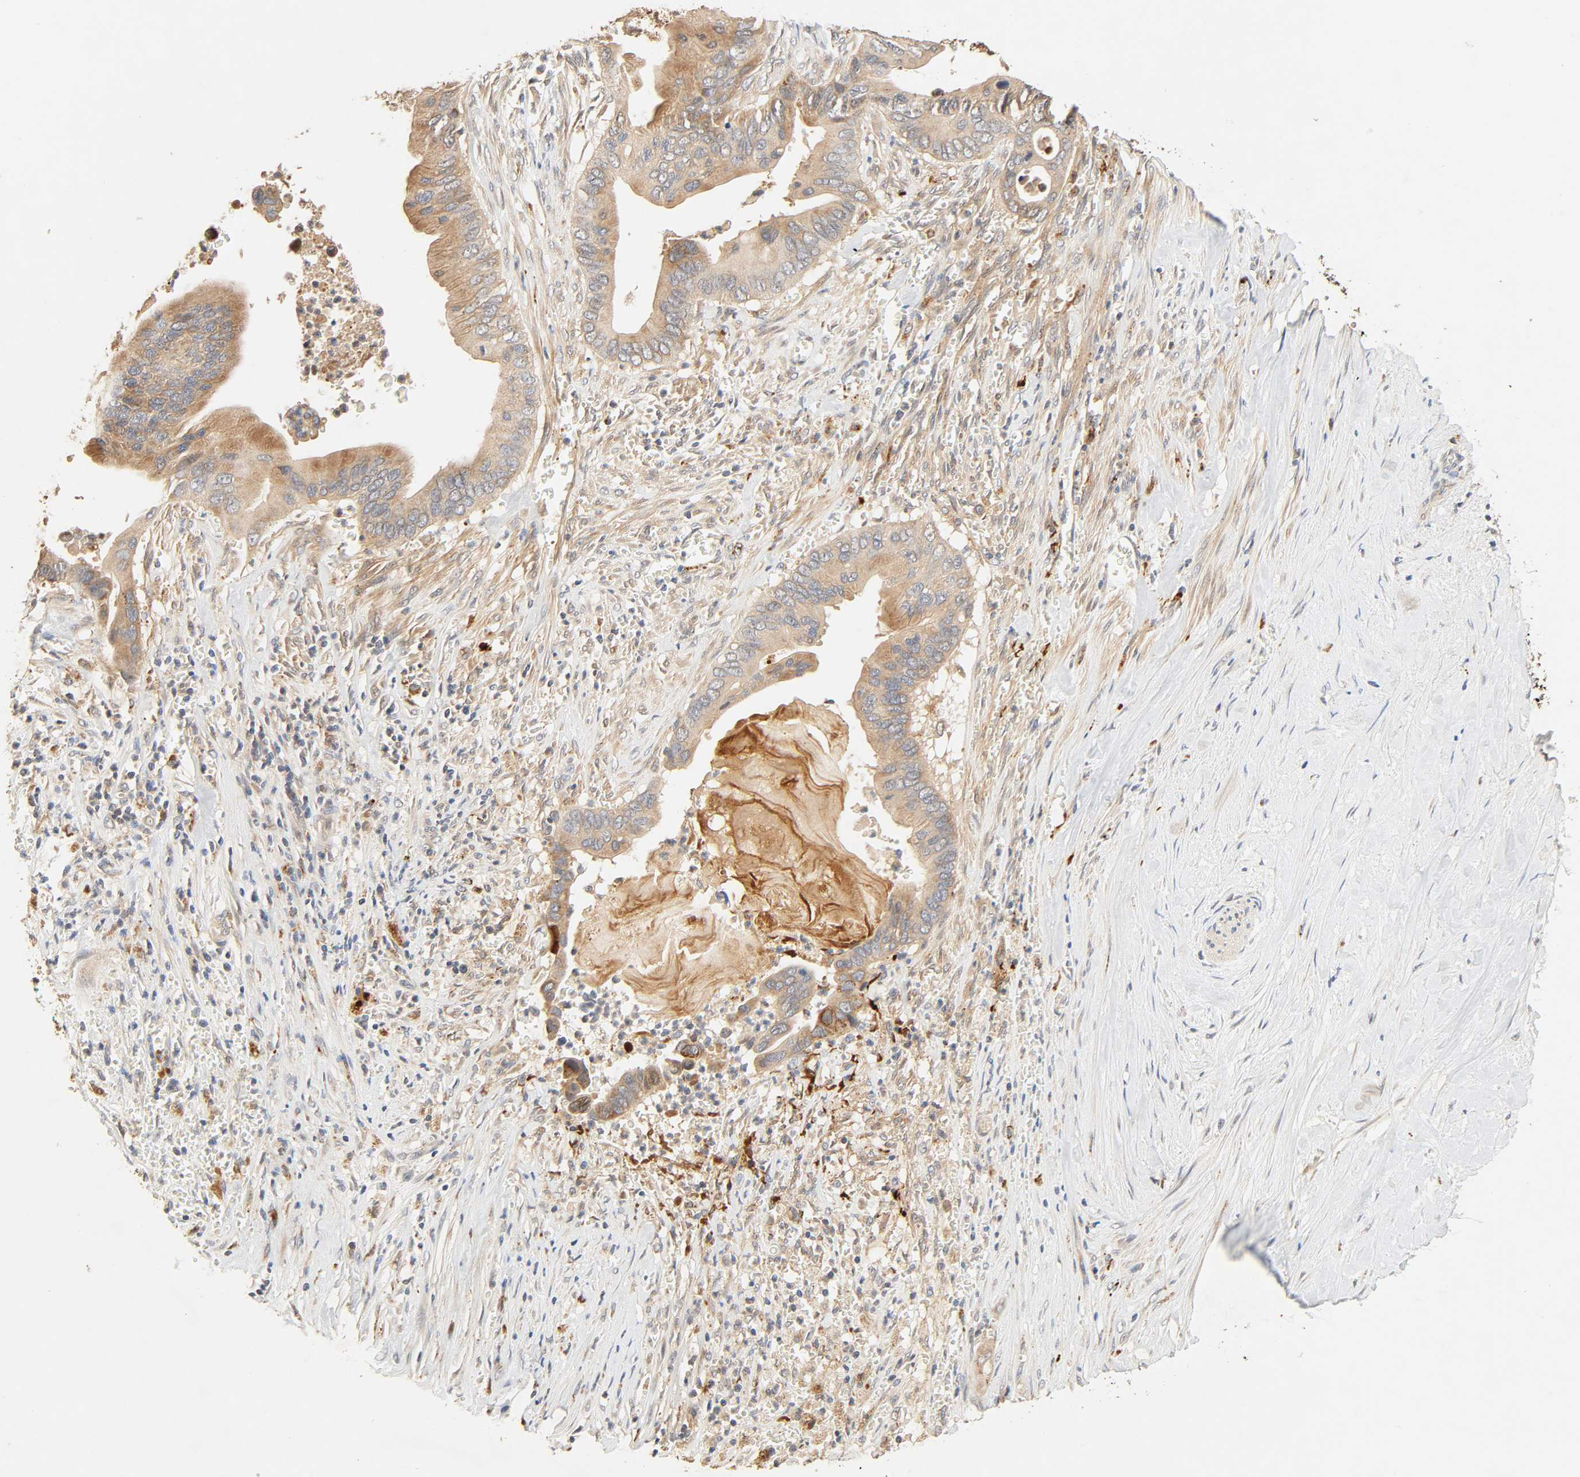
{"staining": {"intensity": "moderate", "quantity": ">75%", "location": "cytoplasmic/membranous"}, "tissue": "pancreatic cancer", "cell_type": "Tumor cells", "image_type": "cancer", "snomed": [{"axis": "morphology", "description": "Adenocarcinoma, NOS"}, {"axis": "topography", "description": "Pancreas"}], "caption": "DAB (3,3'-diaminobenzidine) immunohistochemical staining of human pancreatic adenocarcinoma demonstrates moderate cytoplasmic/membranous protein positivity in approximately >75% of tumor cells.", "gene": "MAPK6", "patient": {"sex": "male", "age": 59}}